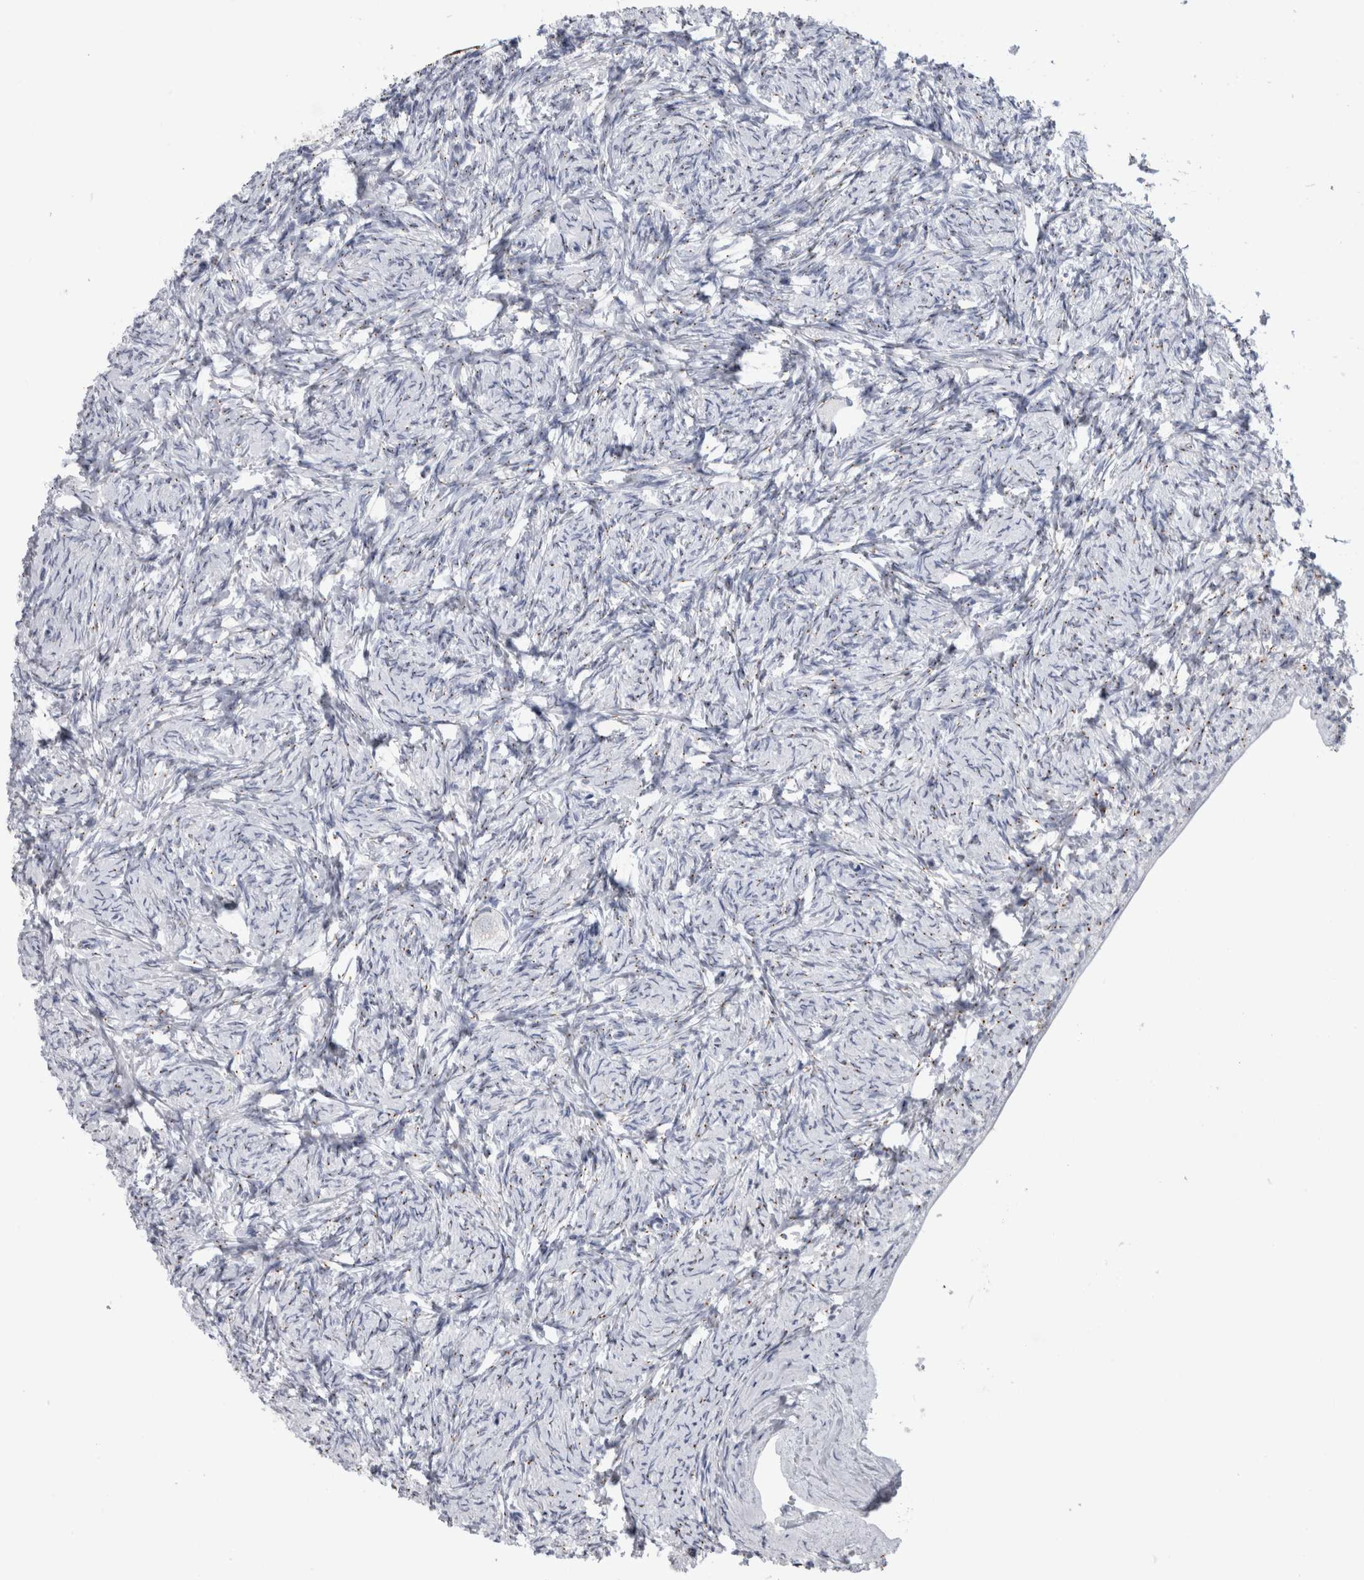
{"staining": {"intensity": "negative", "quantity": "none", "location": "none"}, "tissue": "ovary", "cell_type": "Follicle cells", "image_type": "normal", "snomed": [{"axis": "morphology", "description": "Normal tissue, NOS"}, {"axis": "topography", "description": "Ovary"}], "caption": "An image of ovary stained for a protein demonstrates no brown staining in follicle cells.", "gene": "AKAP9", "patient": {"sex": "female", "age": 34}}